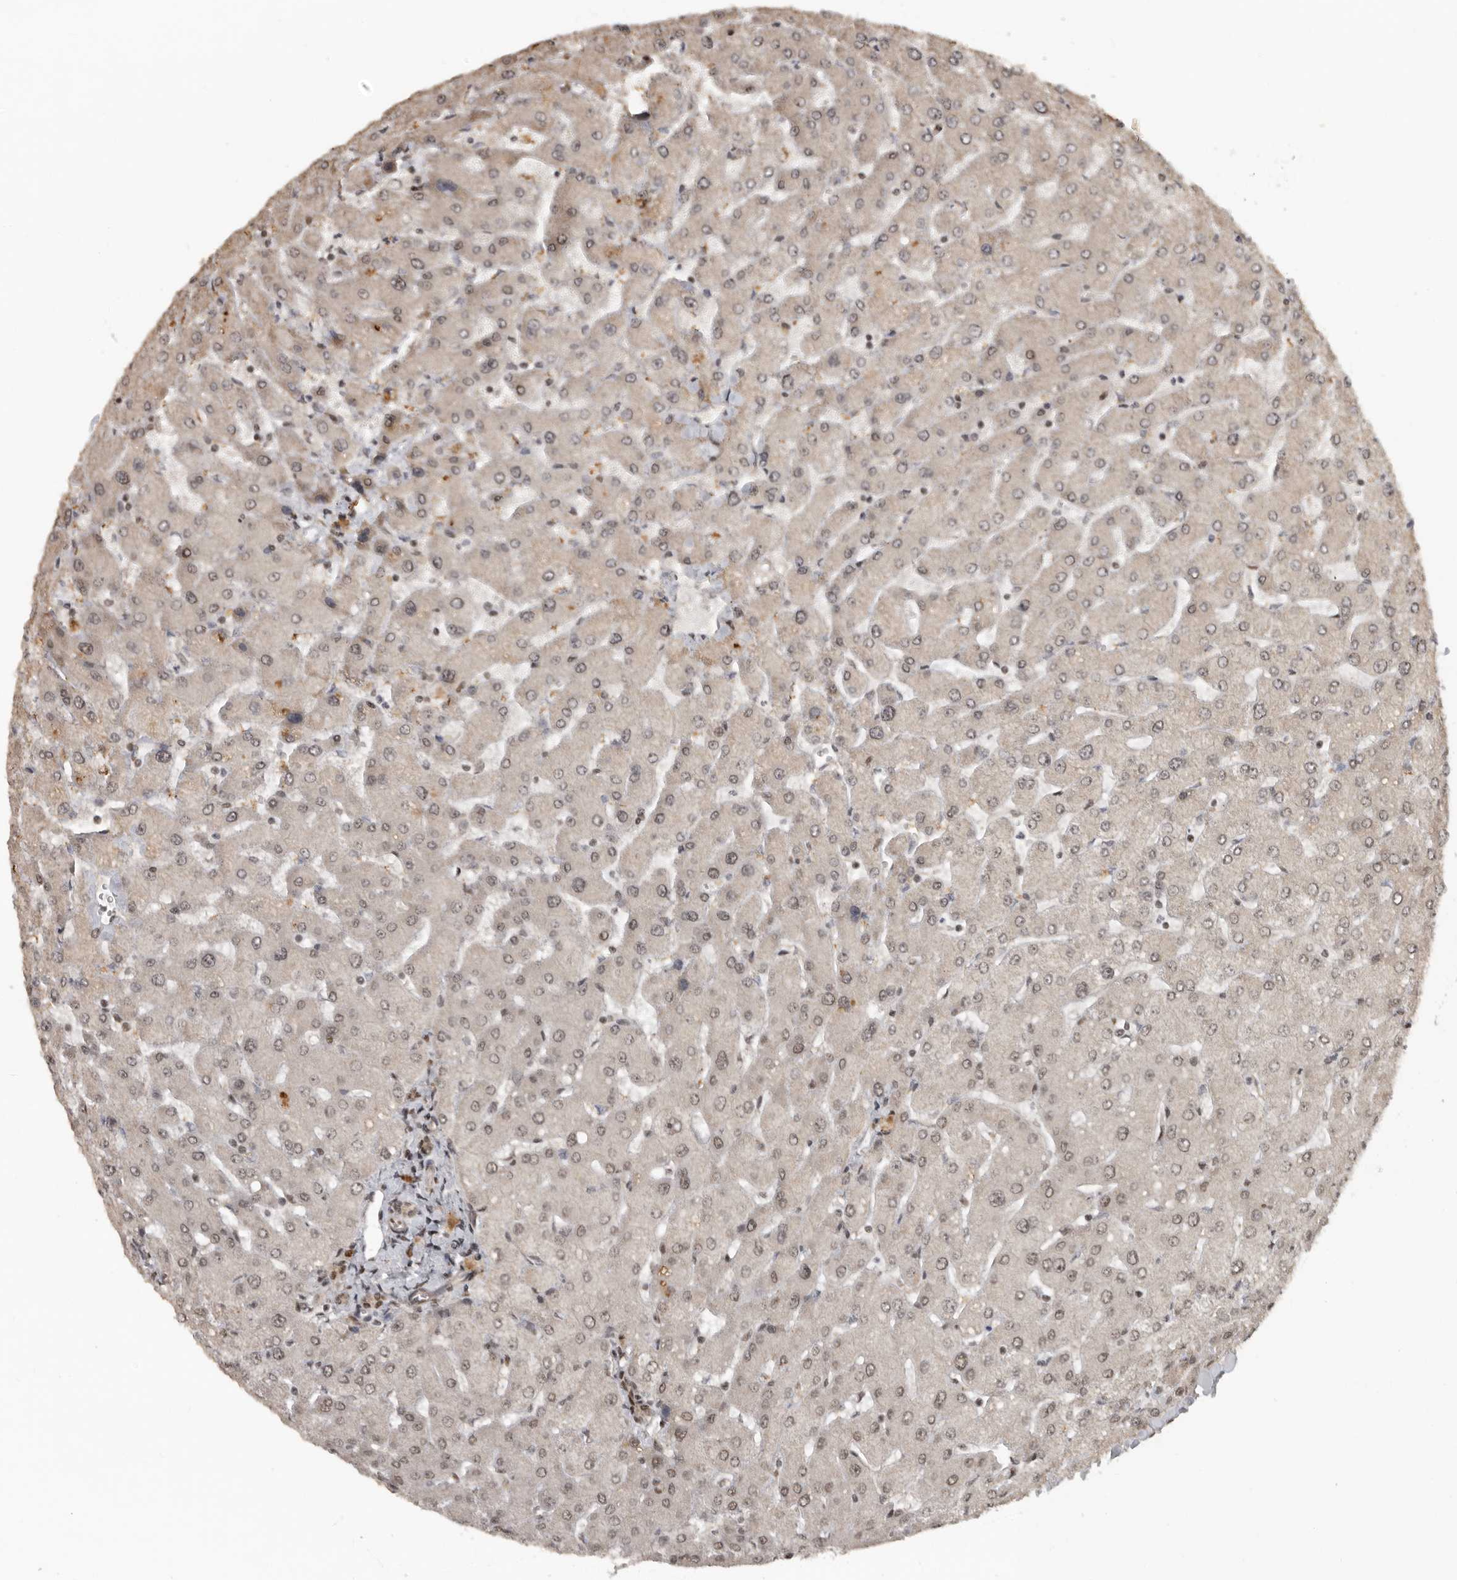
{"staining": {"intensity": "moderate", "quantity": ">75%", "location": "cytoplasmic/membranous,nuclear"}, "tissue": "liver", "cell_type": "Cholangiocytes", "image_type": "normal", "snomed": [{"axis": "morphology", "description": "Normal tissue, NOS"}, {"axis": "topography", "description": "Liver"}], "caption": "Immunohistochemical staining of normal human liver demonstrates medium levels of moderate cytoplasmic/membranous,nuclear positivity in about >75% of cholangiocytes.", "gene": "CBLL1", "patient": {"sex": "male", "age": 55}}